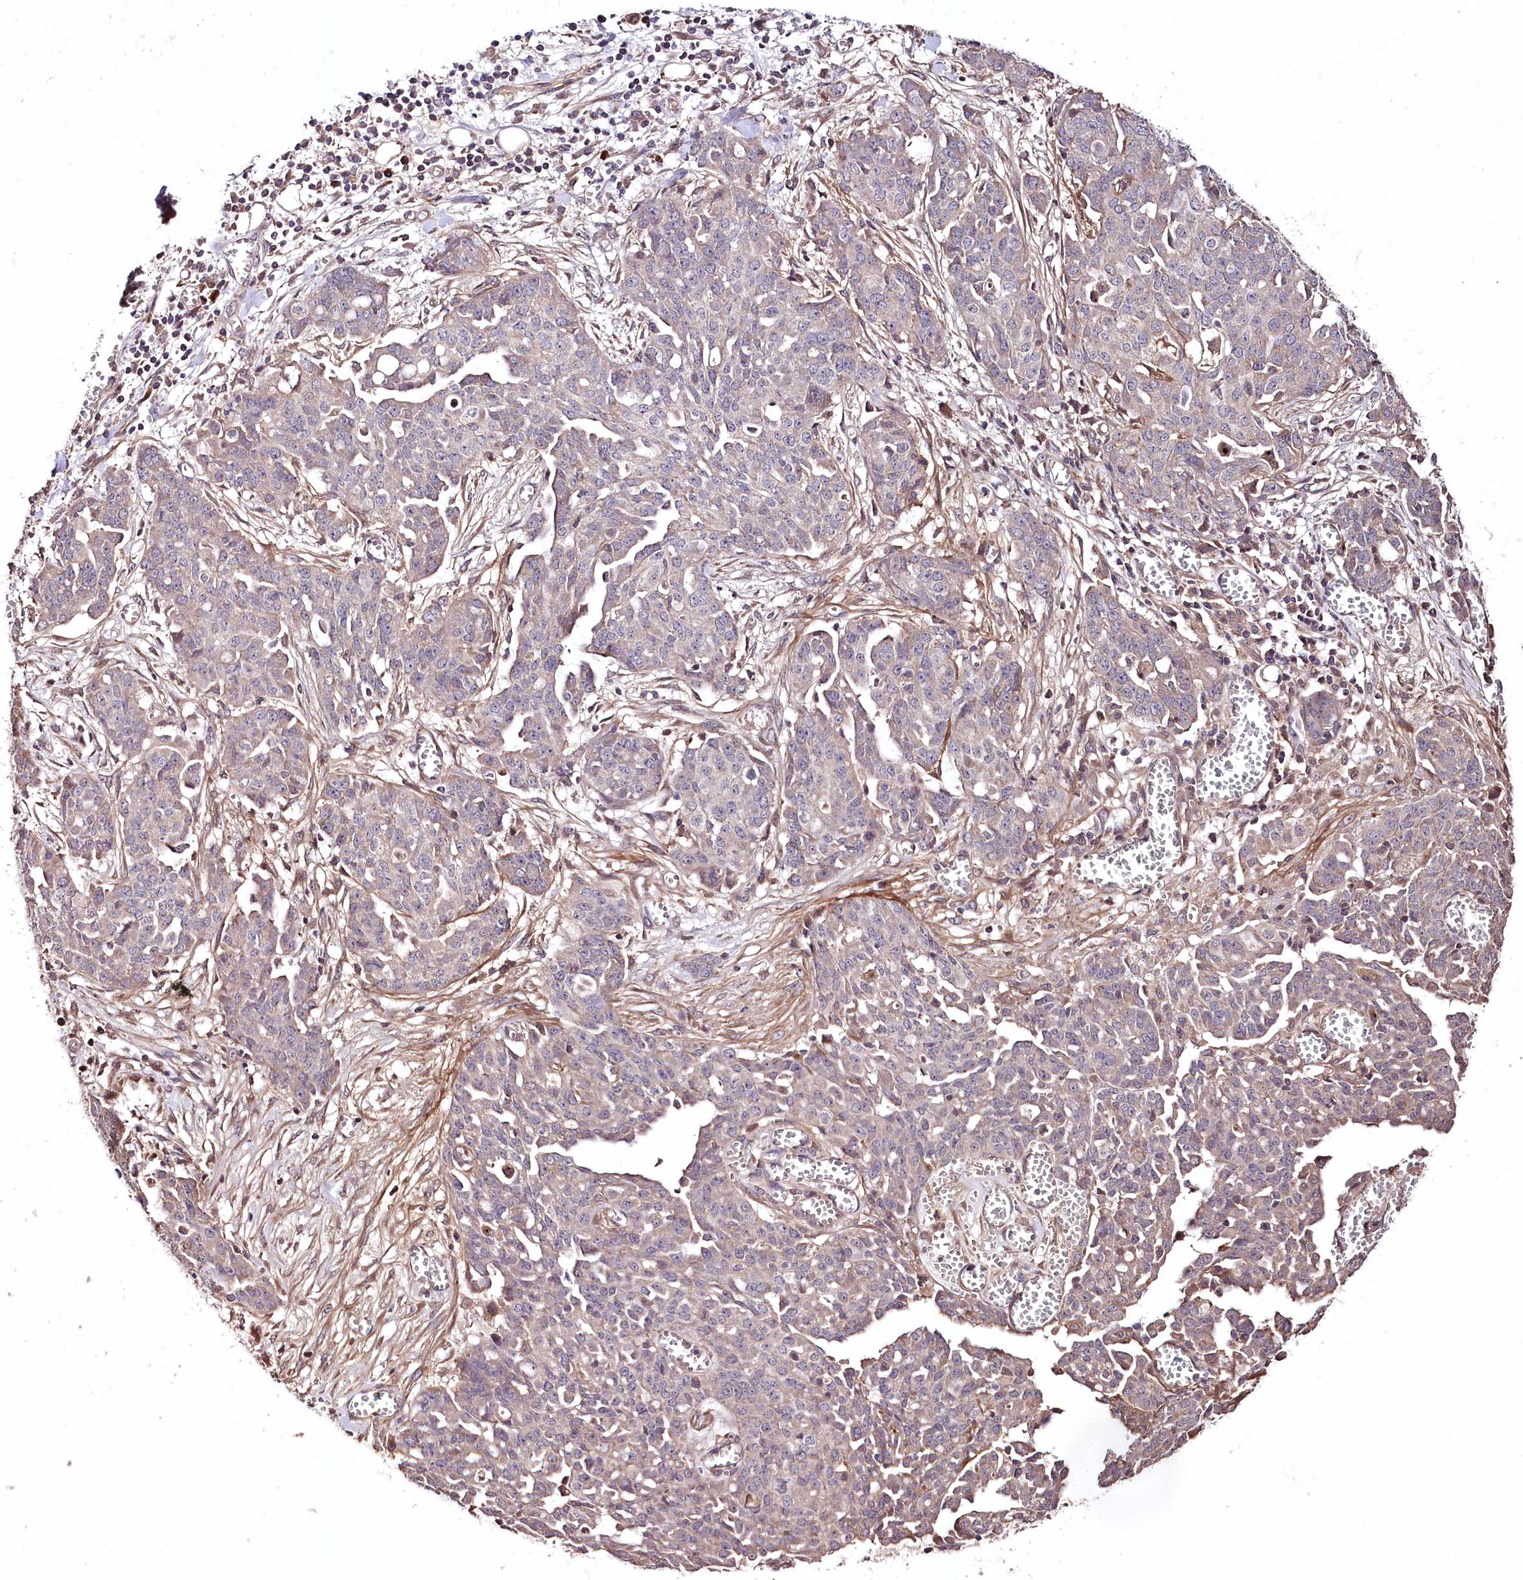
{"staining": {"intensity": "weak", "quantity": "<25%", "location": "cytoplasmic/membranous"}, "tissue": "ovarian cancer", "cell_type": "Tumor cells", "image_type": "cancer", "snomed": [{"axis": "morphology", "description": "Cystadenocarcinoma, serous, NOS"}, {"axis": "topography", "description": "Soft tissue"}, {"axis": "topography", "description": "Ovary"}], "caption": "DAB immunohistochemical staining of human ovarian serous cystadenocarcinoma shows no significant expression in tumor cells. The staining was performed using DAB to visualize the protein expression in brown, while the nuclei were stained in blue with hematoxylin (Magnification: 20x).", "gene": "TNPO3", "patient": {"sex": "female", "age": 57}}